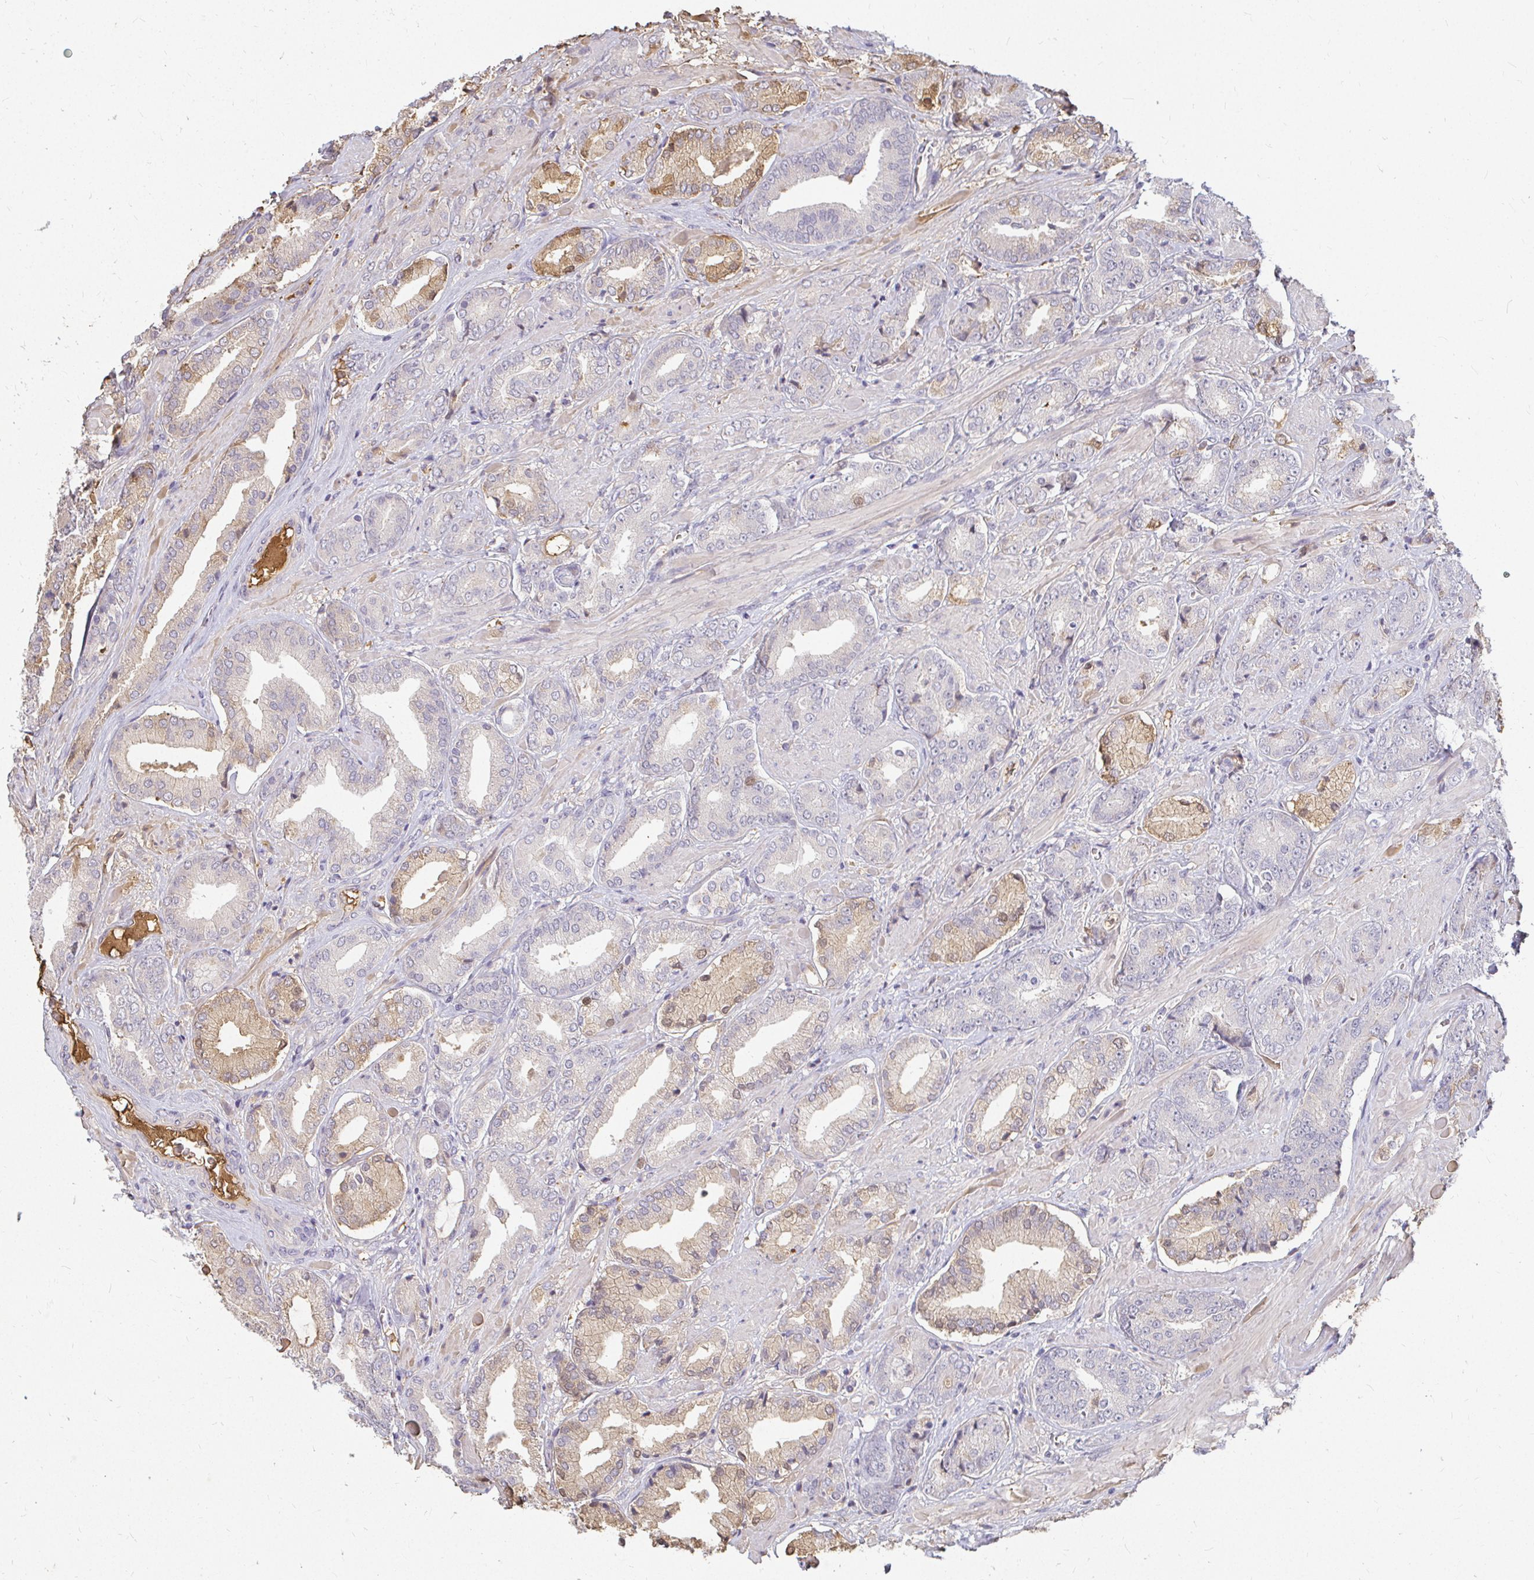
{"staining": {"intensity": "weak", "quantity": "<25%", "location": "cytoplasmic/membranous"}, "tissue": "prostate cancer", "cell_type": "Tumor cells", "image_type": "cancer", "snomed": [{"axis": "morphology", "description": "Adenocarcinoma, High grade"}, {"axis": "topography", "description": "Prostate"}], "caption": "This is an immunohistochemistry (IHC) histopathology image of prostate cancer. There is no expression in tumor cells.", "gene": "LOXL4", "patient": {"sex": "male", "age": 56}}